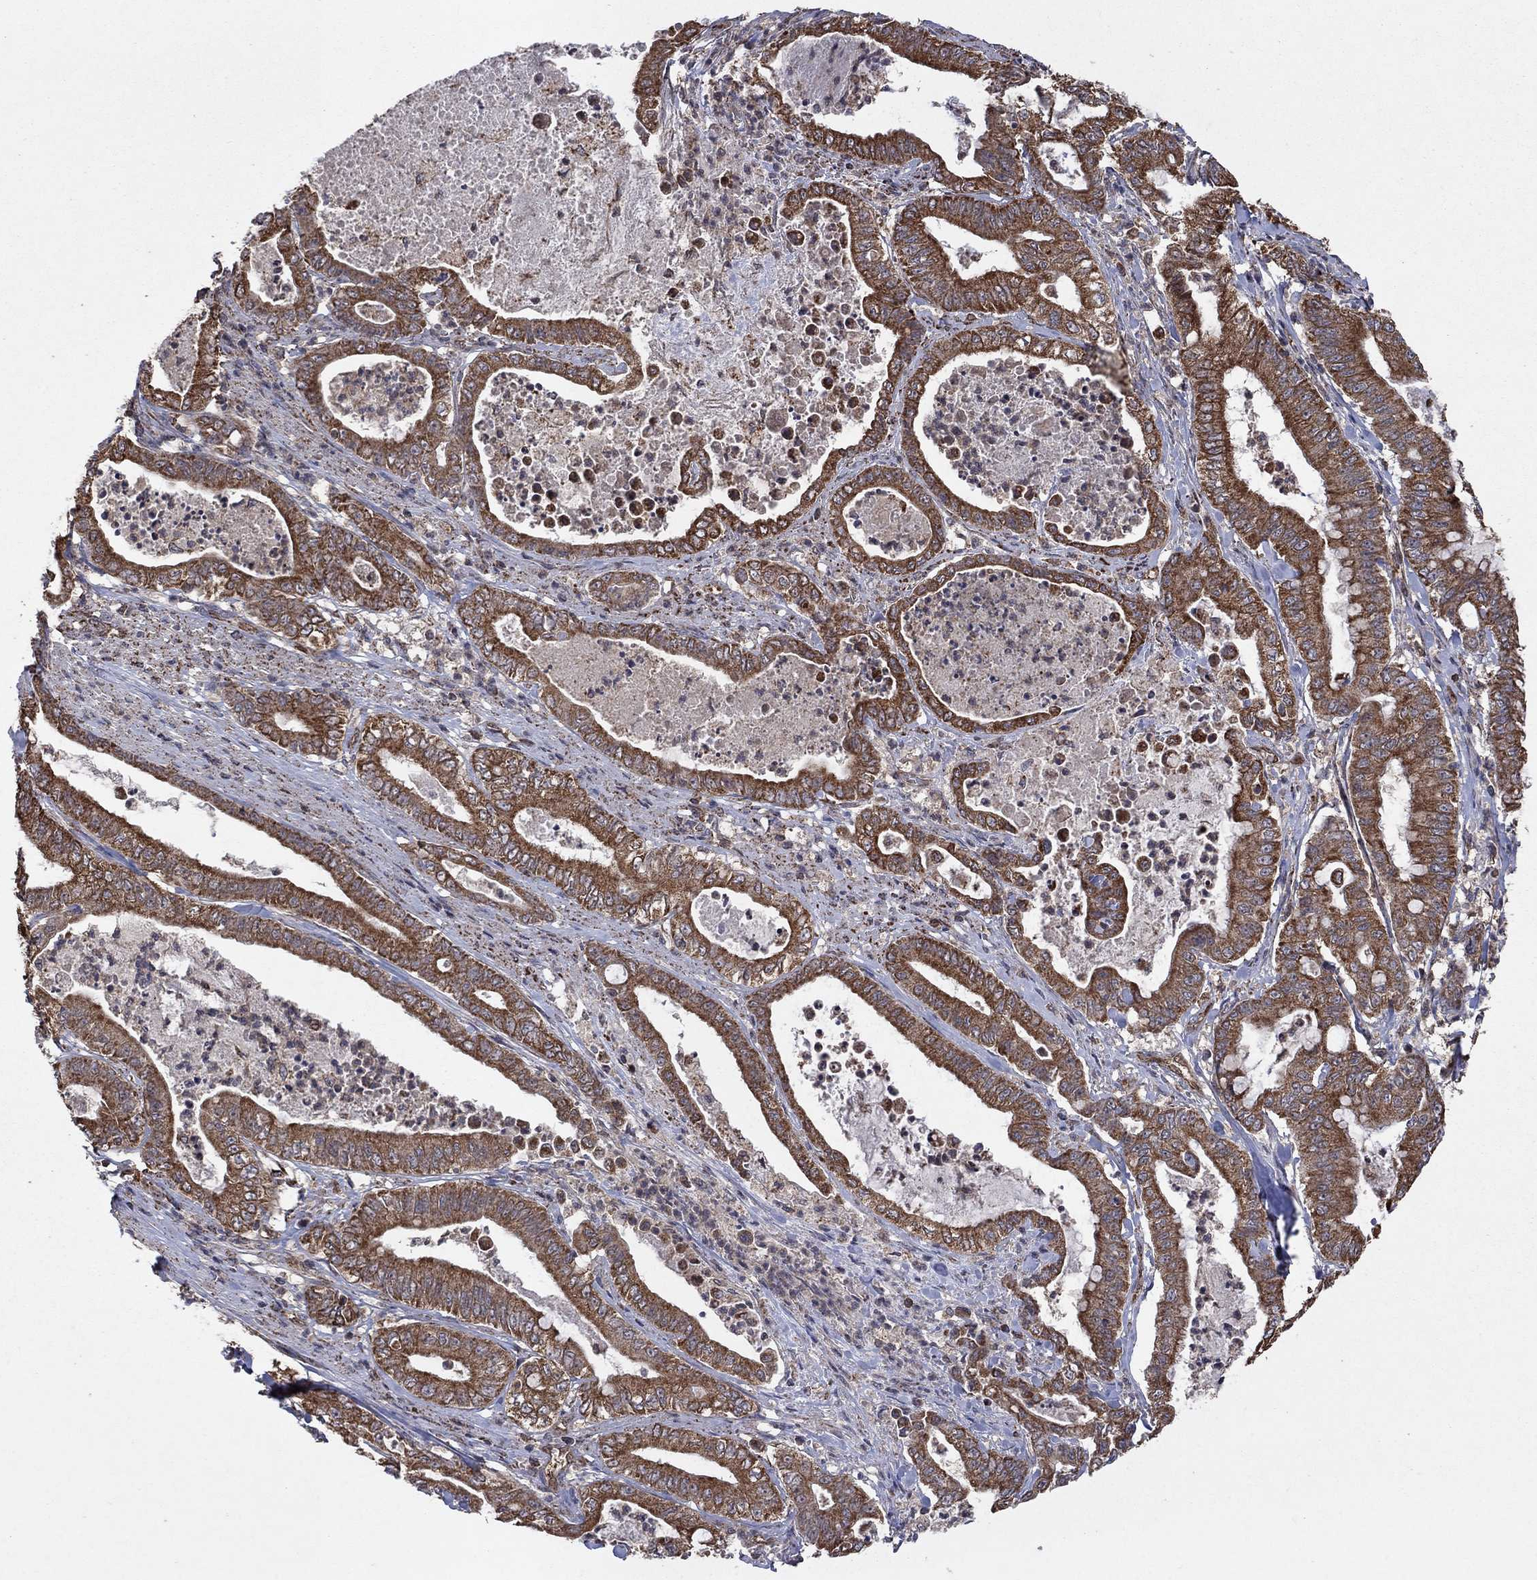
{"staining": {"intensity": "moderate", "quantity": ">75%", "location": "cytoplasmic/membranous"}, "tissue": "pancreatic cancer", "cell_type": "Tumor cells", "image_type": "cancer", "snomed": [{"axis": "morphology", "description": "Adenocarcinoma, NOS"}, {"axis": "topography", "description": "Pancreas"}], "caption": "The histopathology image shows a brown stain indicating the presence of a protein in the cytoplasmic/membranous of tumor cells in pancreatic adenocarcinoma.", "gene": "DPH1", "patient": {"sex": "male", "age": 71}}